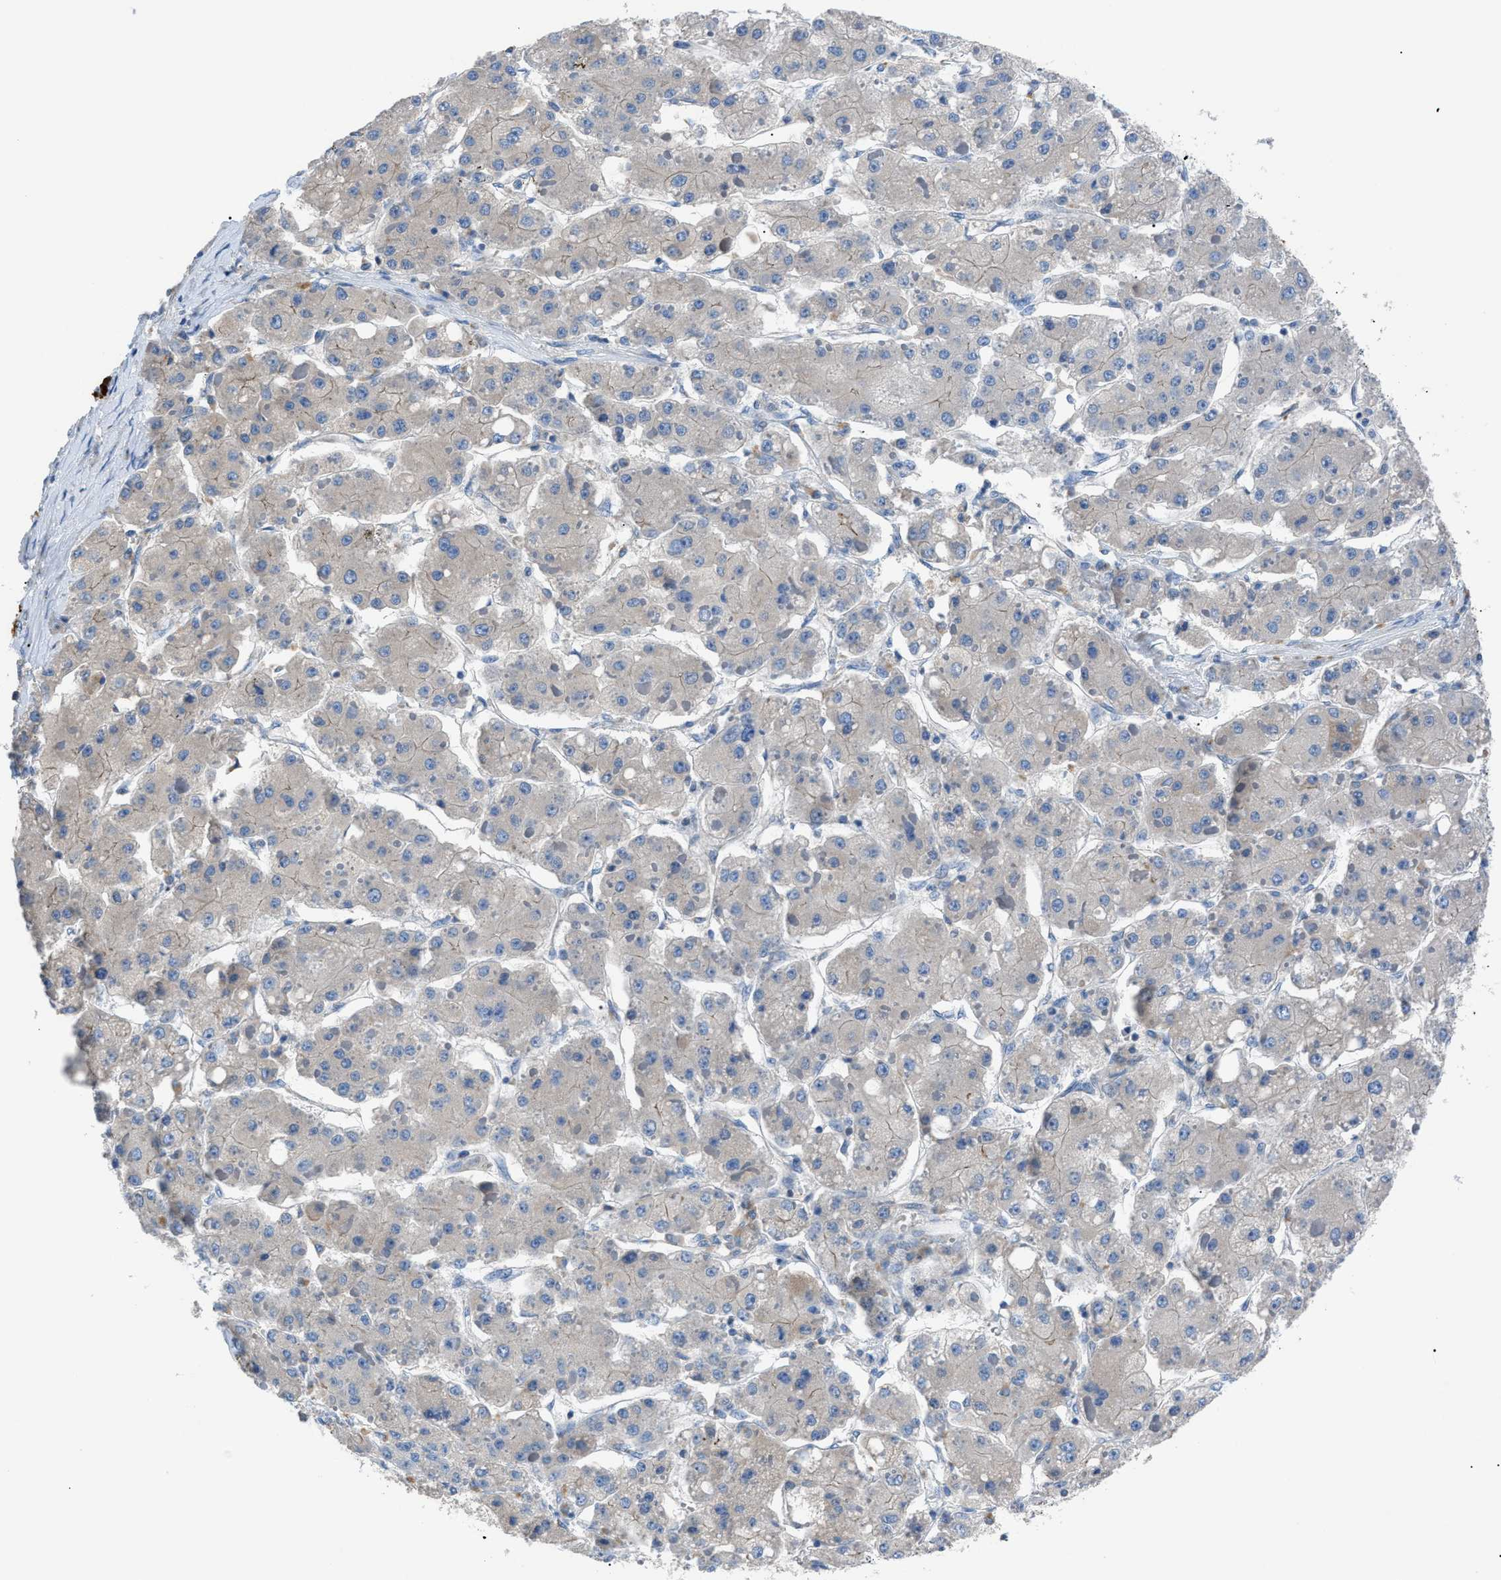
{"staining": {"intensity": "weak", "quantity": "<25%", "location": "cytoplasmic/membranous"}, "tissue": "liver cancer", "cell_type": "Tumor cells", "image_type": "cancer", "snomed": [{"axis": "morphology", "description": "Carcinoma, Hepatocellular, NOS"}, {"axis": "topography", "description": "Liver"}], "caption": "Tumor cells show no significant staining in hepatocellular carcinoma (liver). (DAB (3,3'-diaminobenzidine) immunohistochemistry (IHC), high magnification).", "gene": "ZDHHC24", "patient": {"sex": "female", "age": 73}}